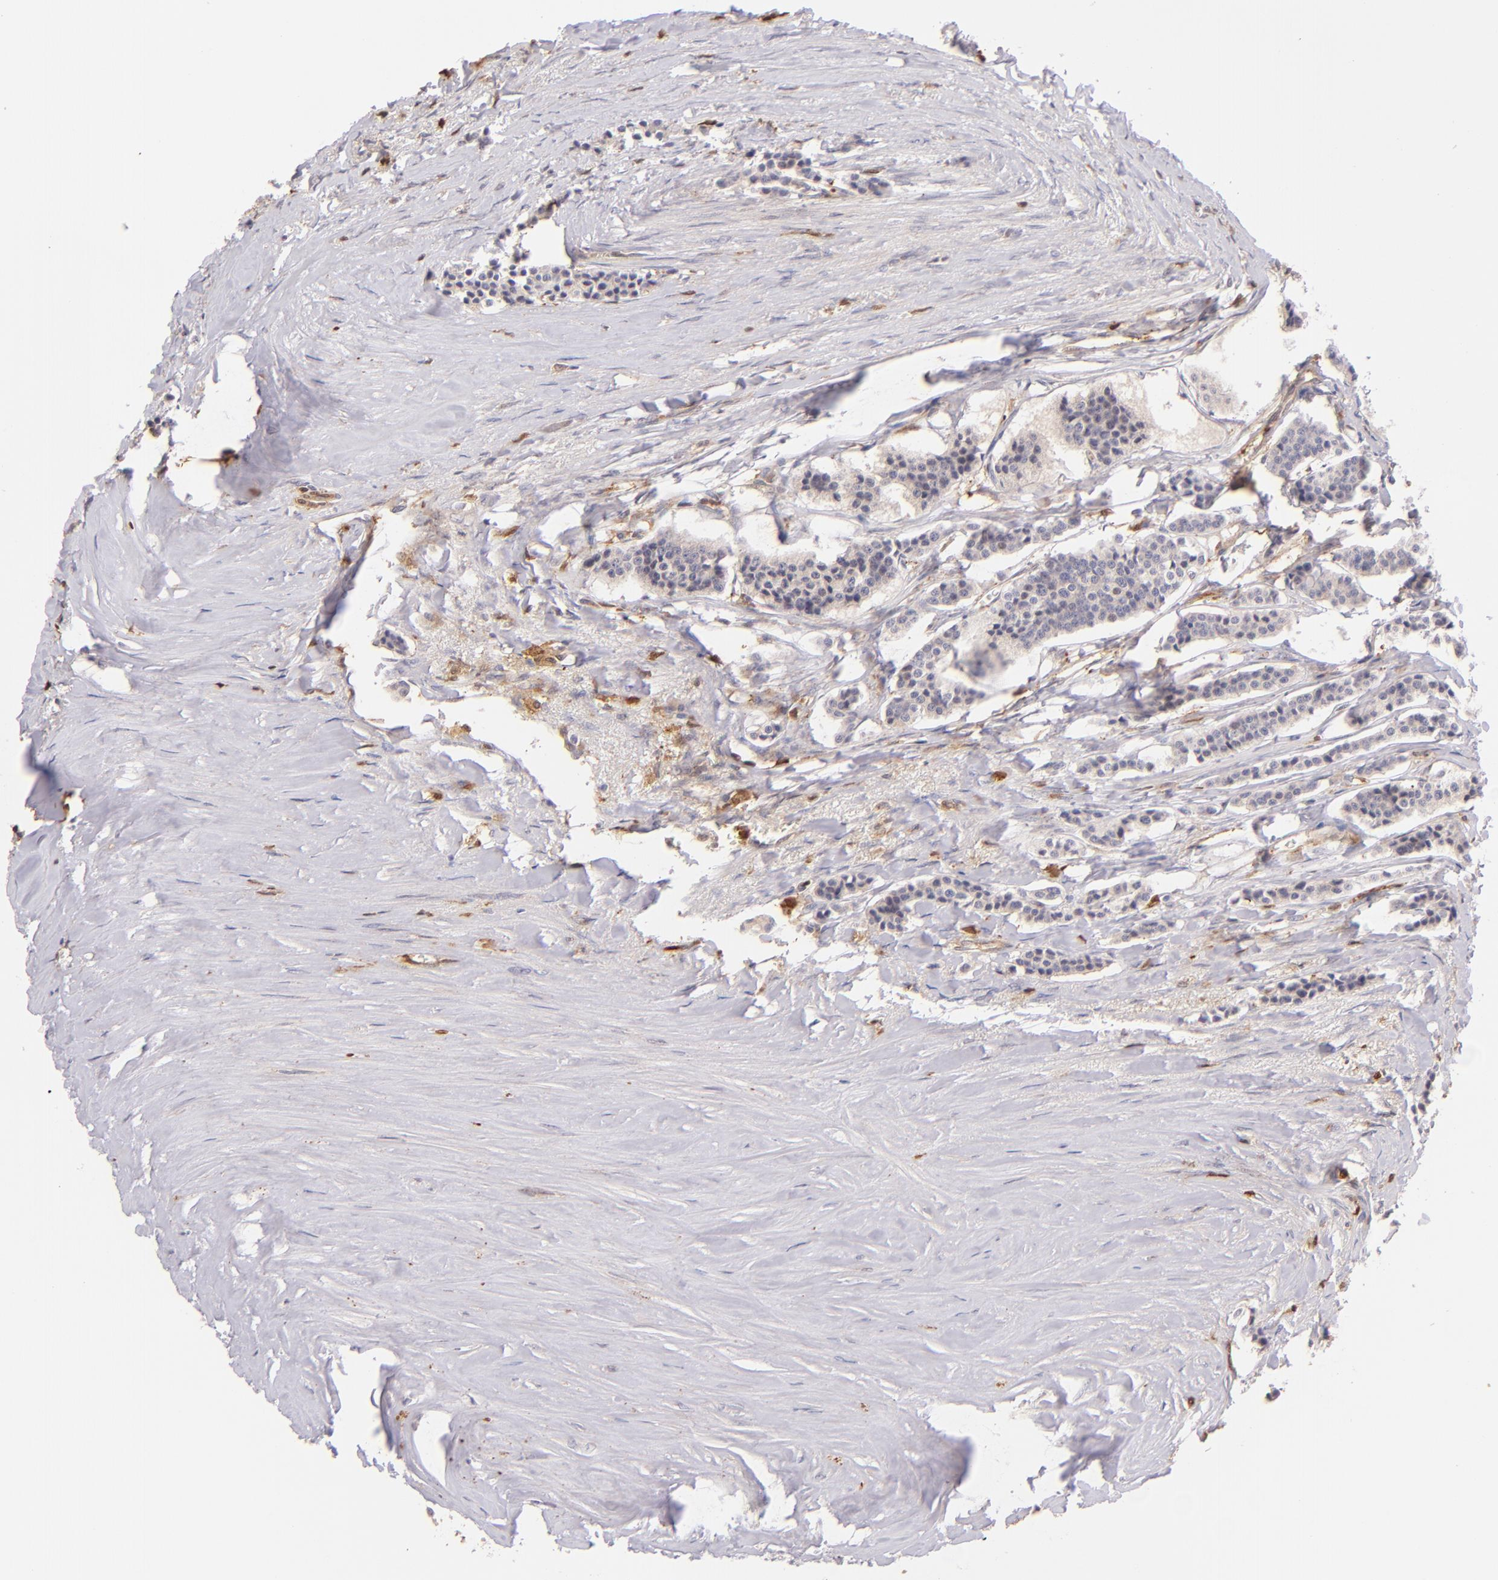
{"staining": {"intensity": "weak", "quantity": ">75%", "location": "cytoplasmic/membranous"}, "tissue": "carcinoid", "cell_type": "Tumor cells", "image_type": "cancer", "snomed": [{"axis": "morphology", "description": "Carcinoid, malignant, NOS"}, {"axis": "topography", "description": "Small intestine"}], "caption": "A low amount of weak cytoplasmic/membranous expression is appreciated in about >75% of tumor cells in malignant carcinoid tissue. (DAB (3,3'-diaminobenzidine) IHC with brightfield microscopy, high magnification).", "gene": "BTK", "patient": {"sex": "male", "age": 63}}